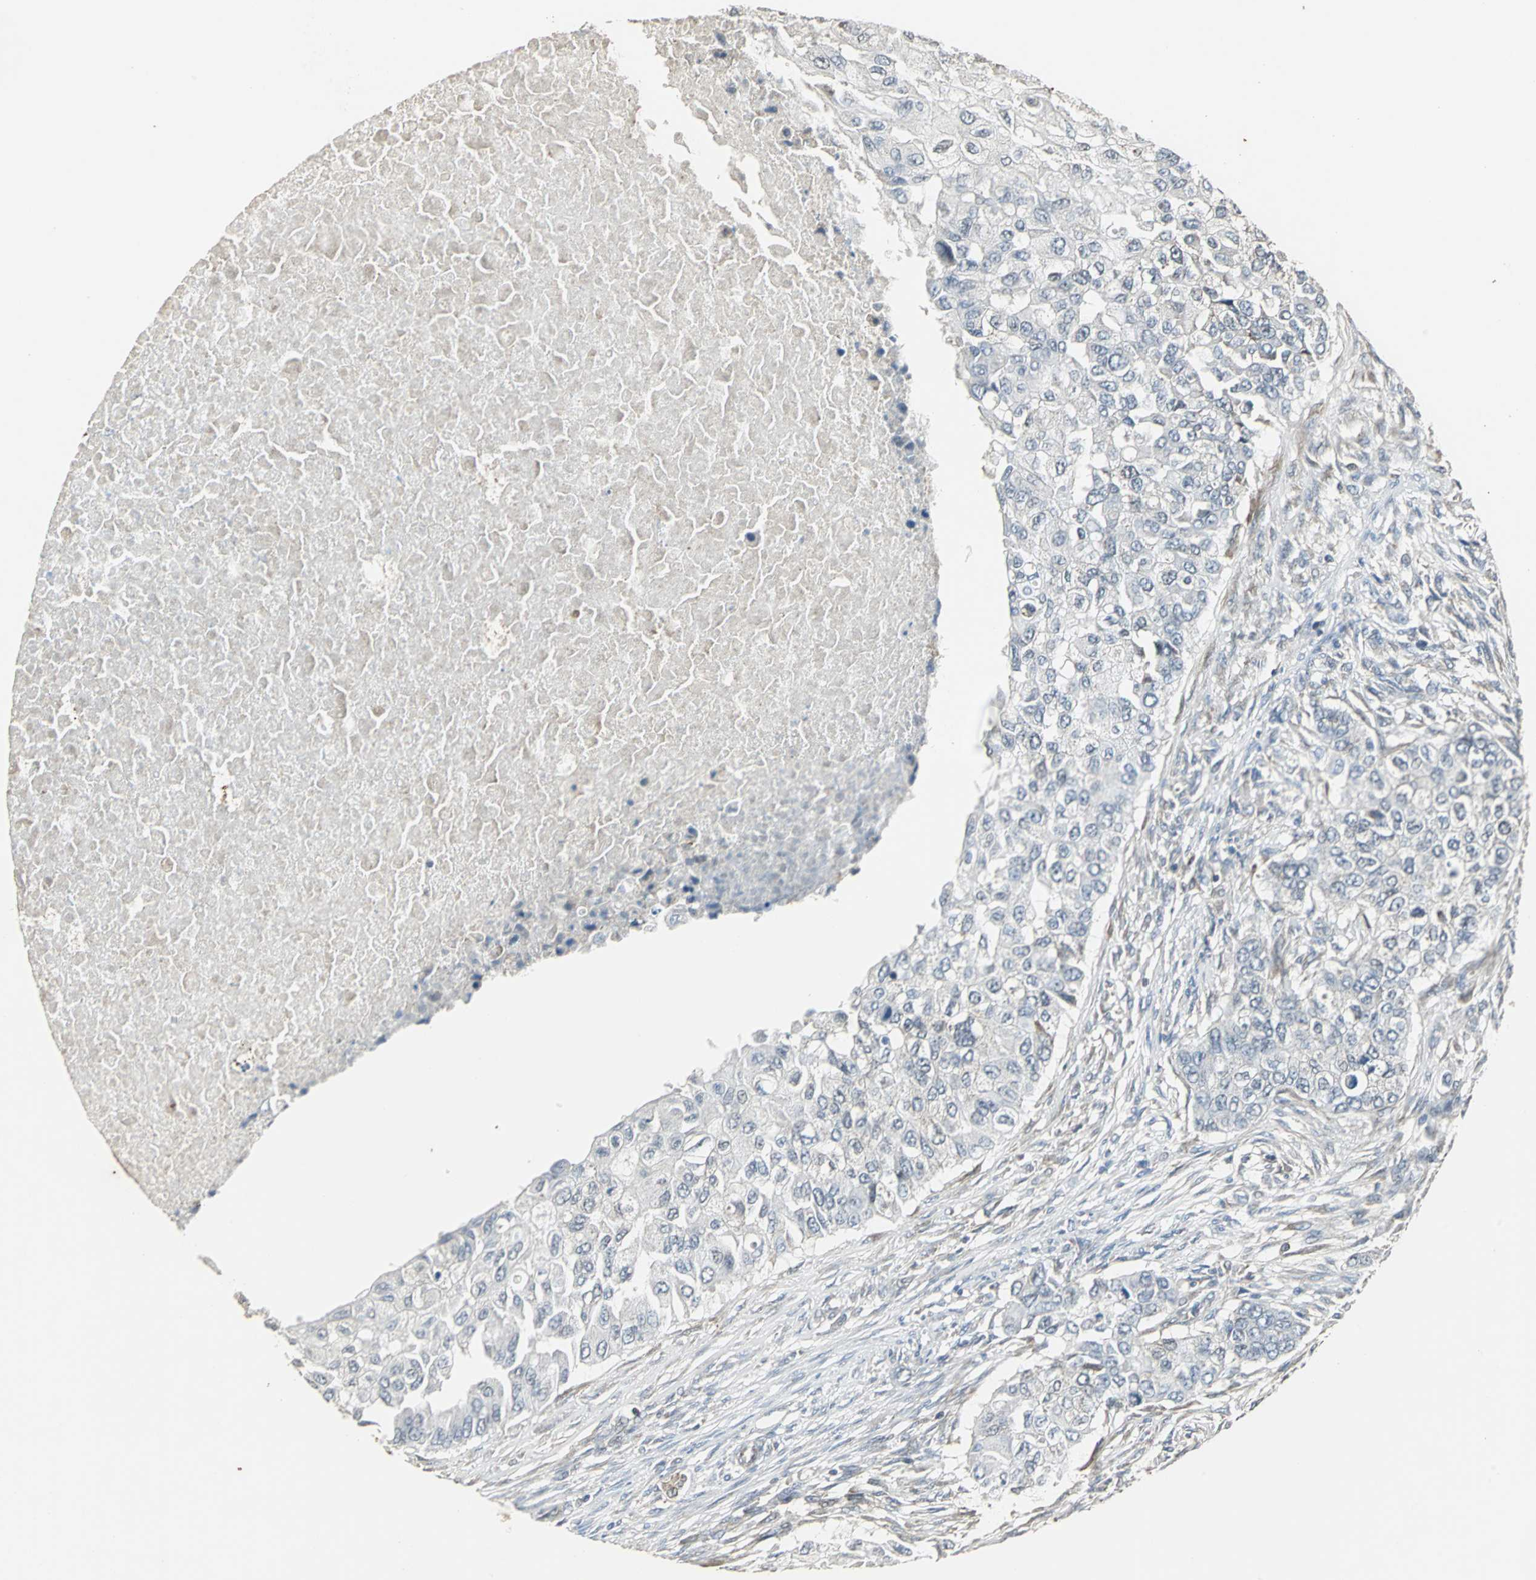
{"staining": {"intensity": "negative", "quantity": "none", "location": "none"}, "tissue": "breast cancer", "cell_type": "Tumor cells", "image_type": "cancer", "snomed": [{"axis": "morphology", "description": "Normal tissue, NOS"}, {"axis": "morphology", "description": "Duct carcinoma"}, {"axis": "topography", "description": "Breast"}], "caption": "Tumor cells show no significant protein expression in breast intraductal carcinoma.", "gene": "DNAJB4", "patient": {"sex": "female", "age": 49}}